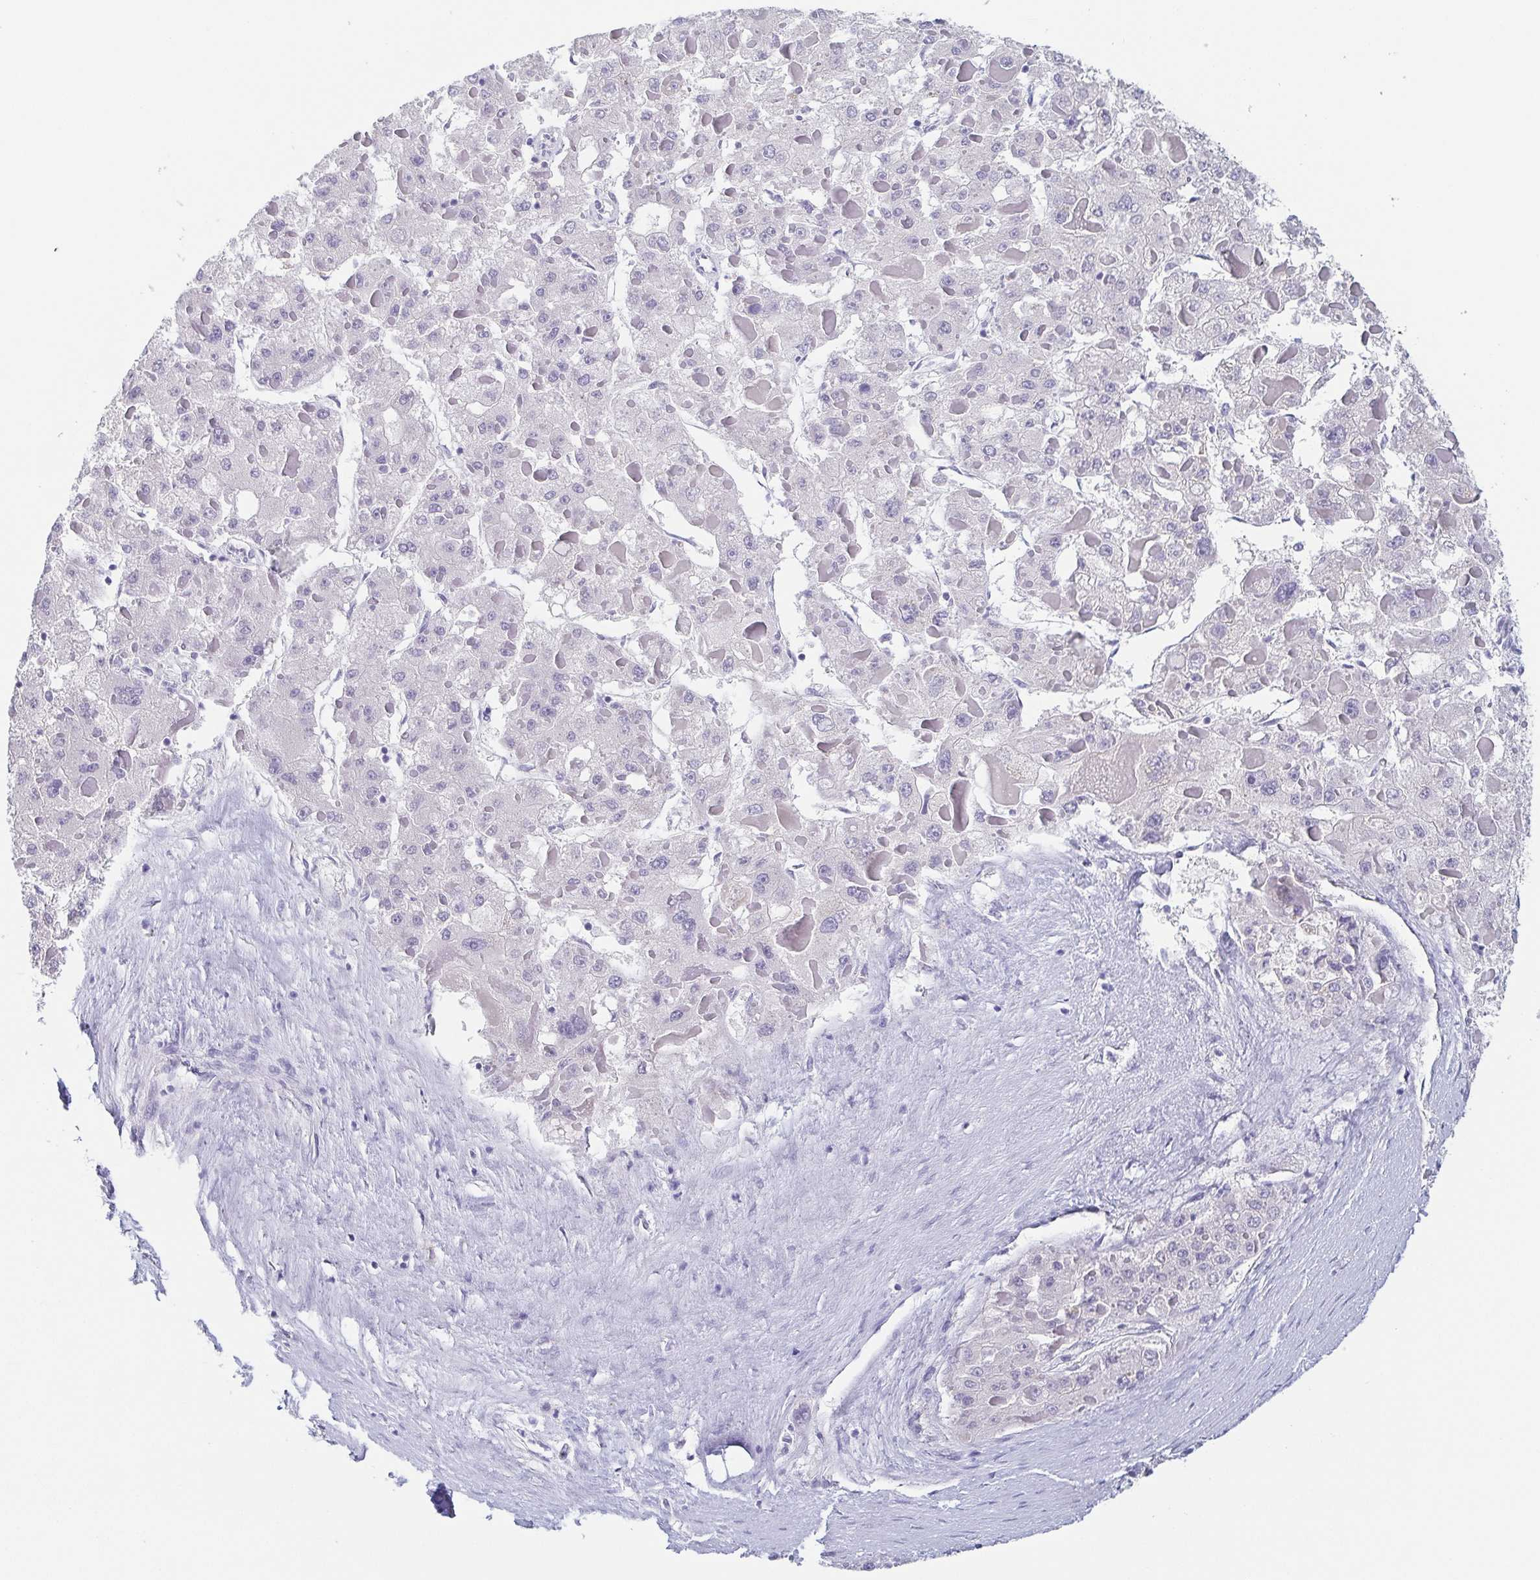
{"staining": {"intensity": "negative", "quantity": "none", "location": "none"}, "tissue": "liver cancer", "cell_type": "Tumor cells", "image_type": "cancer", "snomed": [{"axis": "morphology", "description": "Carcinoma, Hepatocellular, NOS"}, {"axis": "topography", "description": "Liver"}], "caption": "This histopathology image is of liver hepatocellular carcinoma stained with IHC to label a protein in brown with the nuclei are counter-stained blue. There is no staining in tumor cells. (DAB (3,3'-diaminobenzidine) immunohistochemistry, high magnification).", "gene": "ITLN1", "patient": {"sex": "female", "age": 73}}